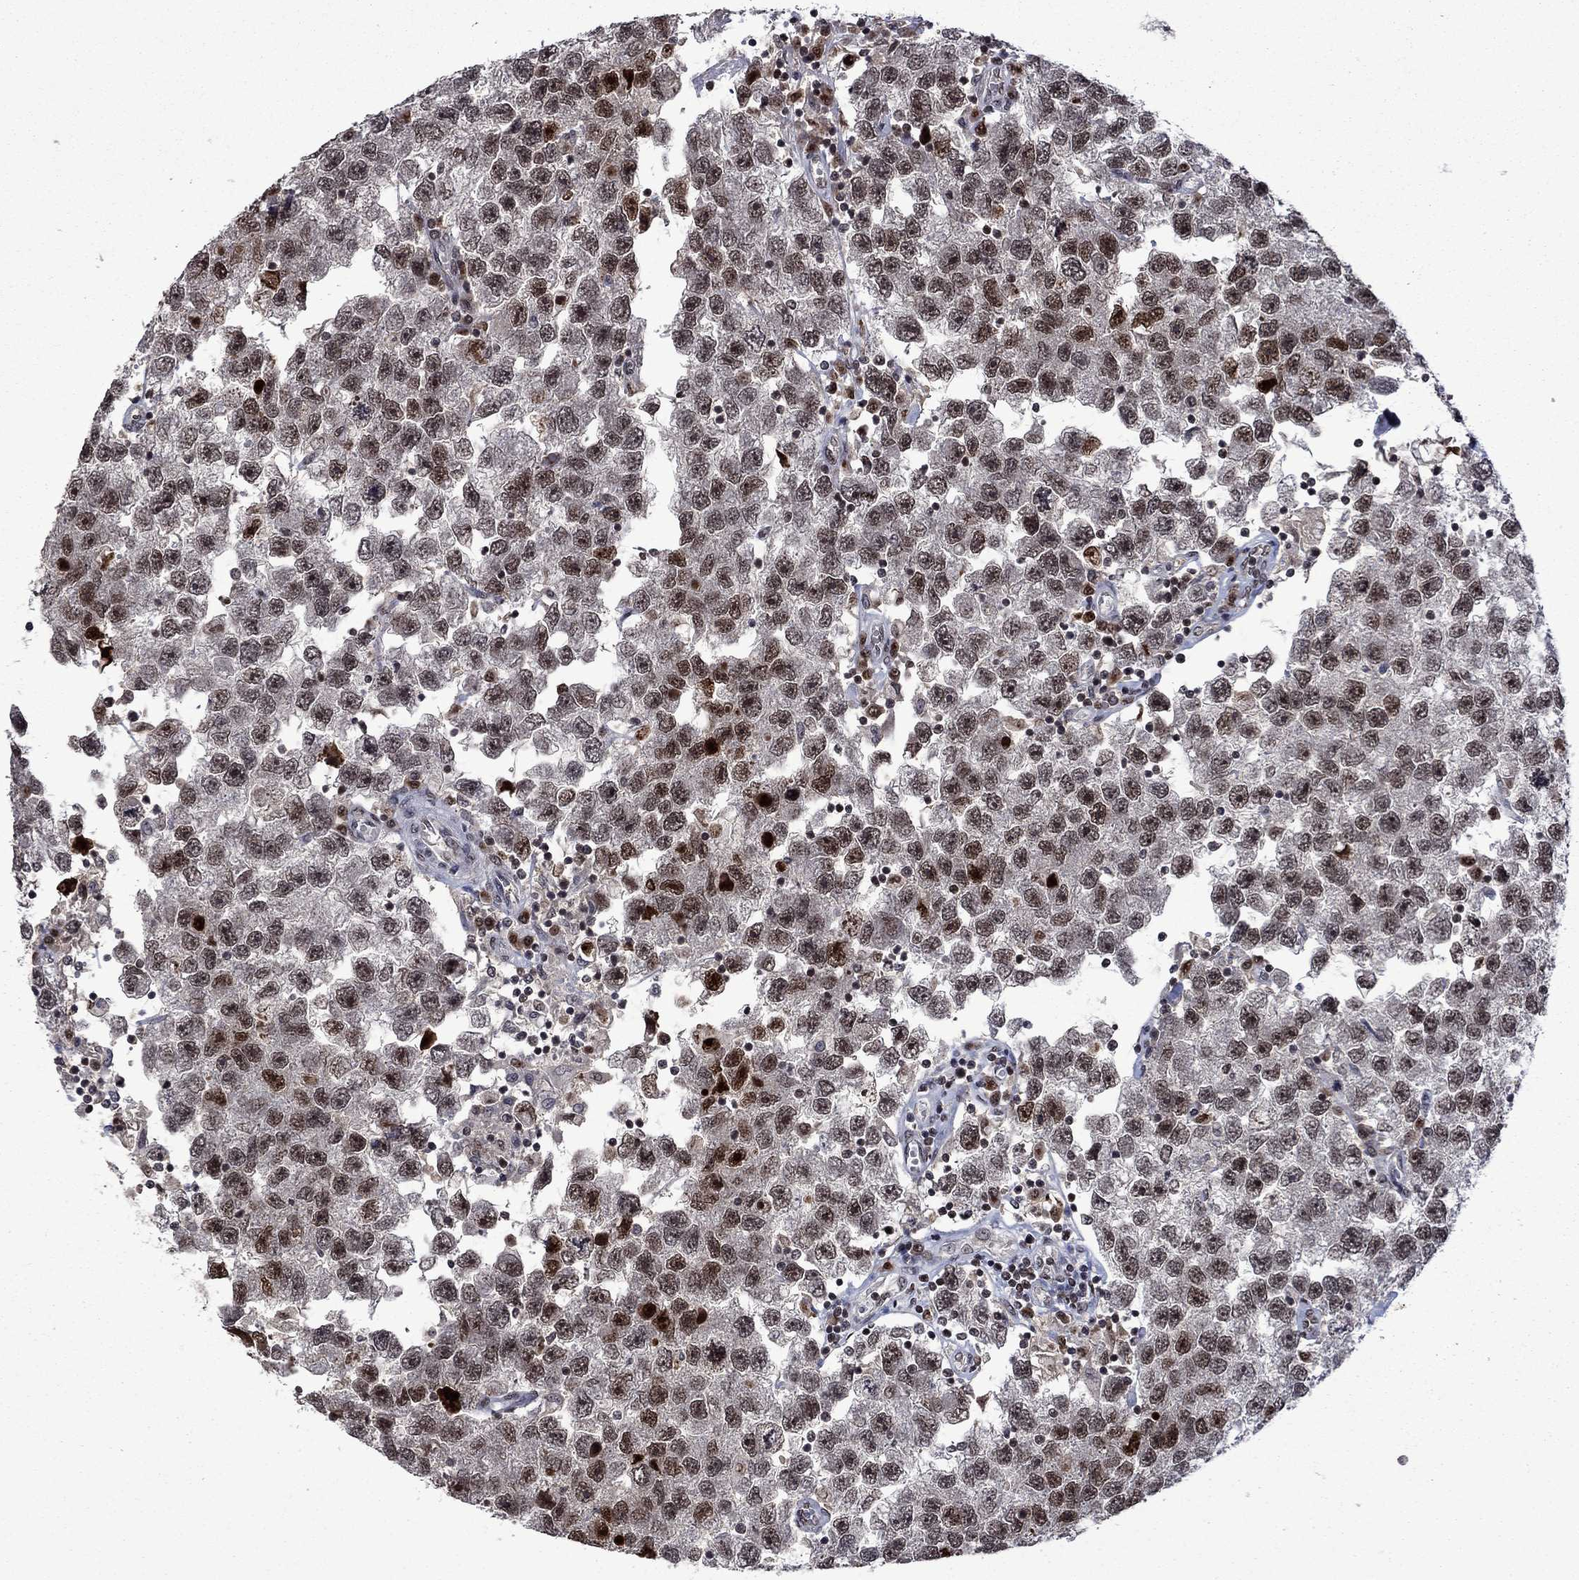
{"staining": {"intensity": "moderate", "quantity": ">75%", "location": "nuclear"}, "tissue": "testis cancer", "cell_type": "Tumor cells", "image_type": "cancer", "snomed": [{"axis": "morphology", "description": "Seminoma, NOS"}, {"axis": "topography", "description": "Testis"}], "caption": "A medium amount of moderate nuclear positivity is present in approximately >75% of tumor cells in testis cancer tissue. (DAB IHC, brown staining for protein, blue staining for nuclei).", "gene": "FBL", "patient": {"sex": "male", "age": 26}}